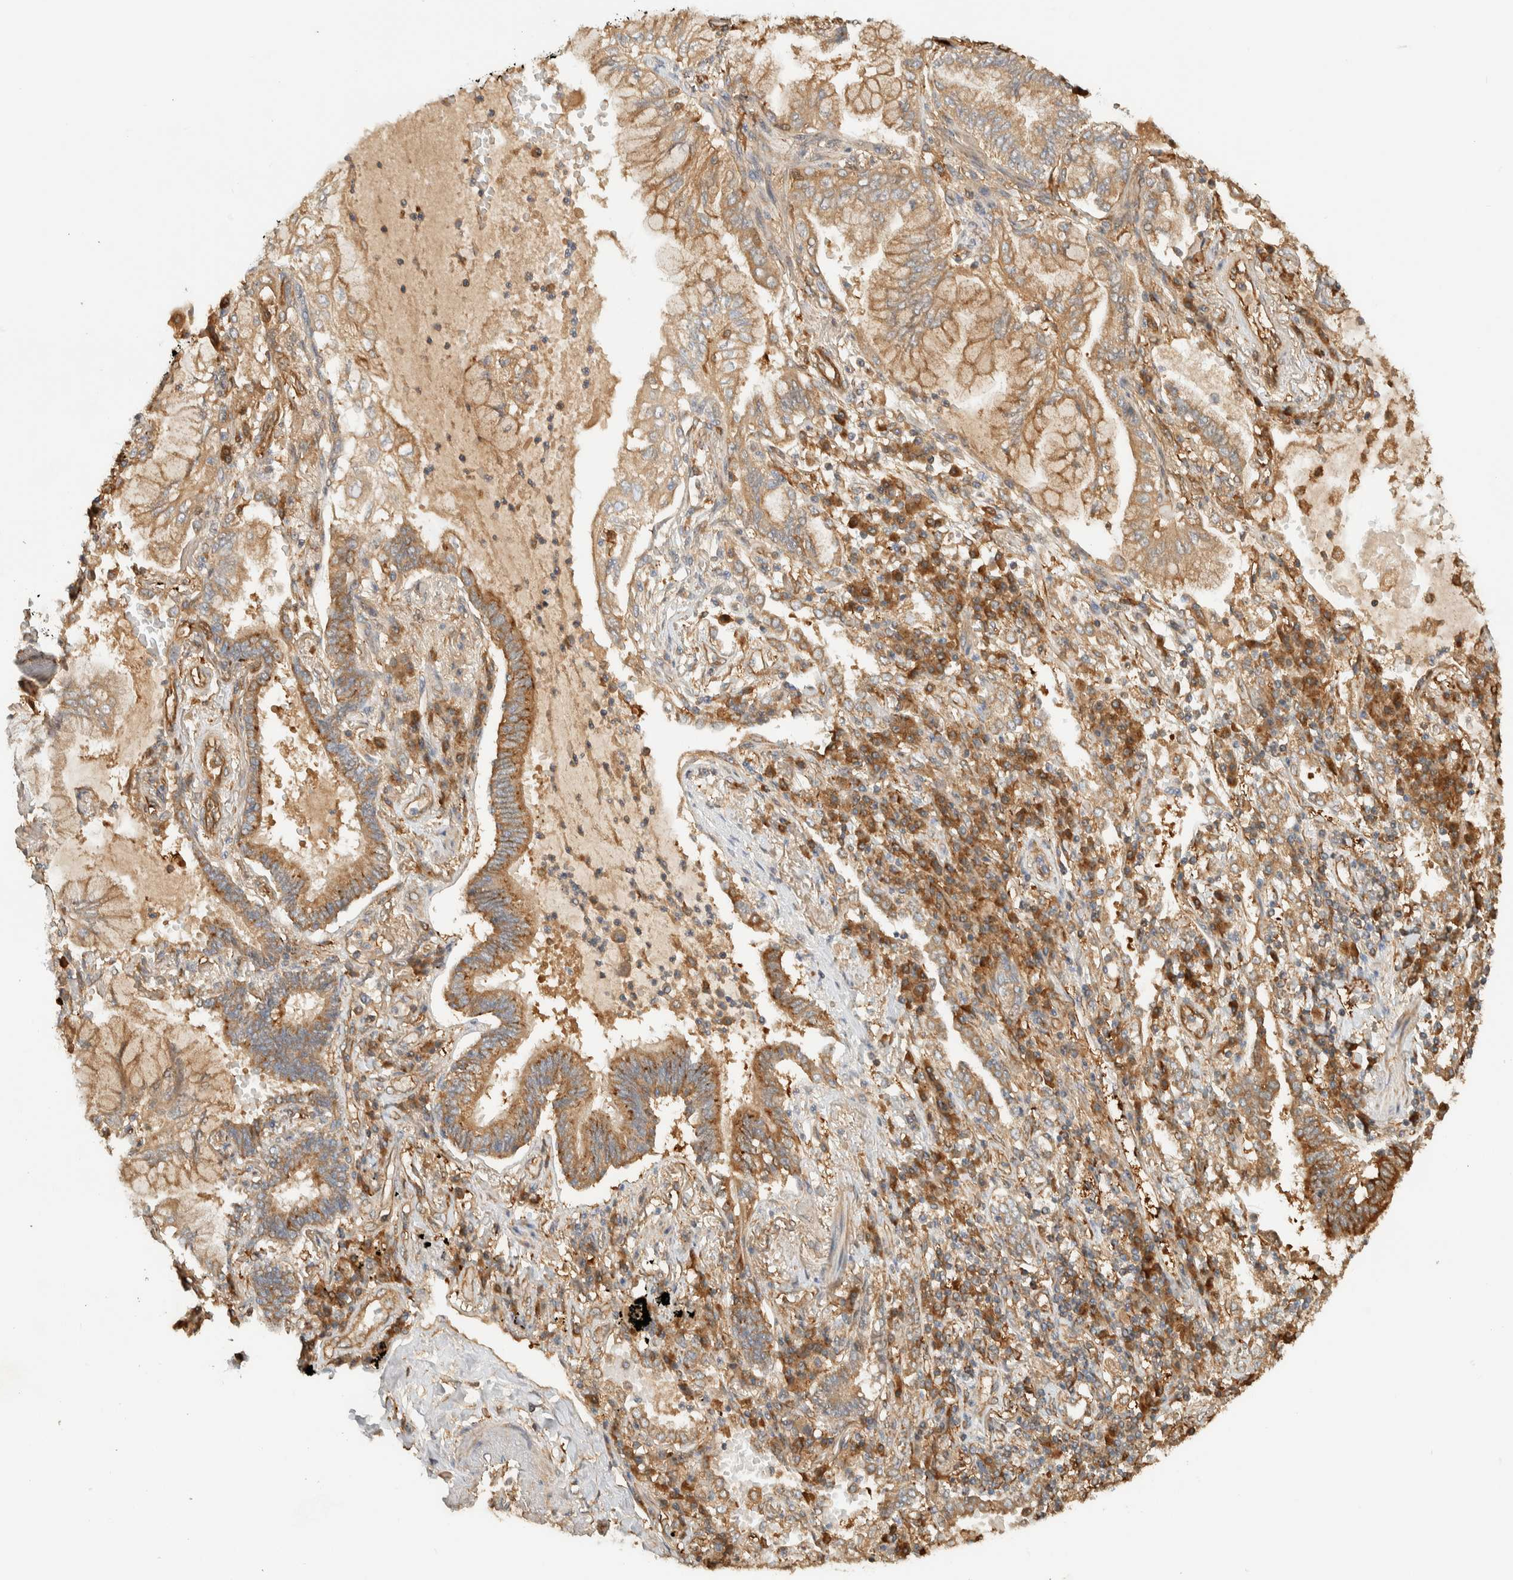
{"staining": {"intensity": "moderate", "quantity": ">75%", "location": "cytoplasmic/membranous"}, "tissue": "lung cancer", "cell_type": "Tumor cells", "image_type": "cancer", "snomed": [{"axis": "morphology", "description": "Adenocarcinoma, NOS"}, {"axis": "topography", "description": "Lung"}], "caption": "Immunohistochemistry of adenocarcinoma (lung) displays medium levels of moderate cytoplasmic/membranous staining in about >75% of tumor cells.", "gene": "TMEM192", "patient": {"sex": "female", "age": 70}}